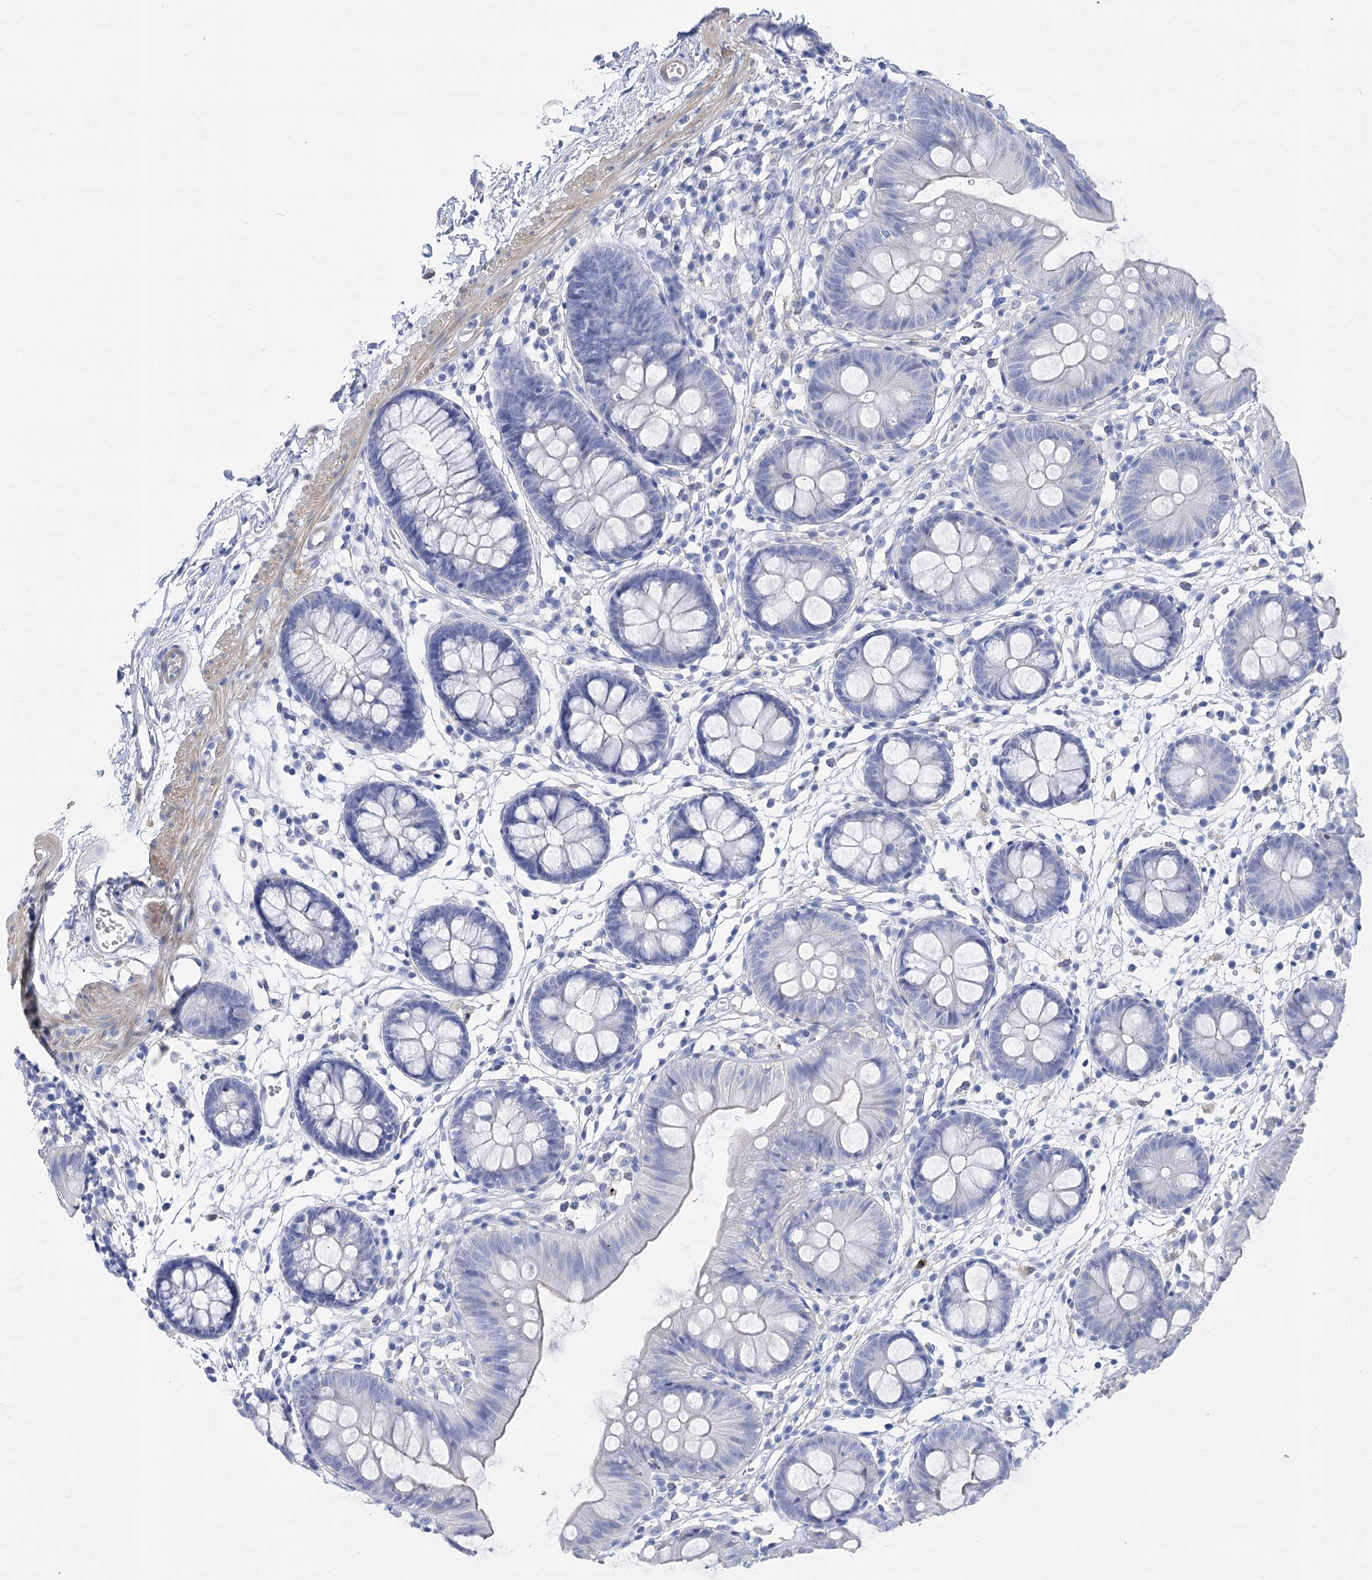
{"staining": {"intensity": "negative", "quantity": "none", "location": "none"}, "tissue": "colon", "cell_type": "Endothelial cells", "image_type": "normal", "snomed": [{"axis": "morphology", "description": "Normal tissue, NOS"}, {"axis": "topography", "description": "Colon"}], "caption": "Protein analysis of unremarkable colon exhibits no significant expression in endothelial cells. (DAB immunohistochemistry (IHC) visualized using brightfield microscopy, high magnification).", "gene": "PCDHA1", "patient": {"sex": "male", "age": 56}}